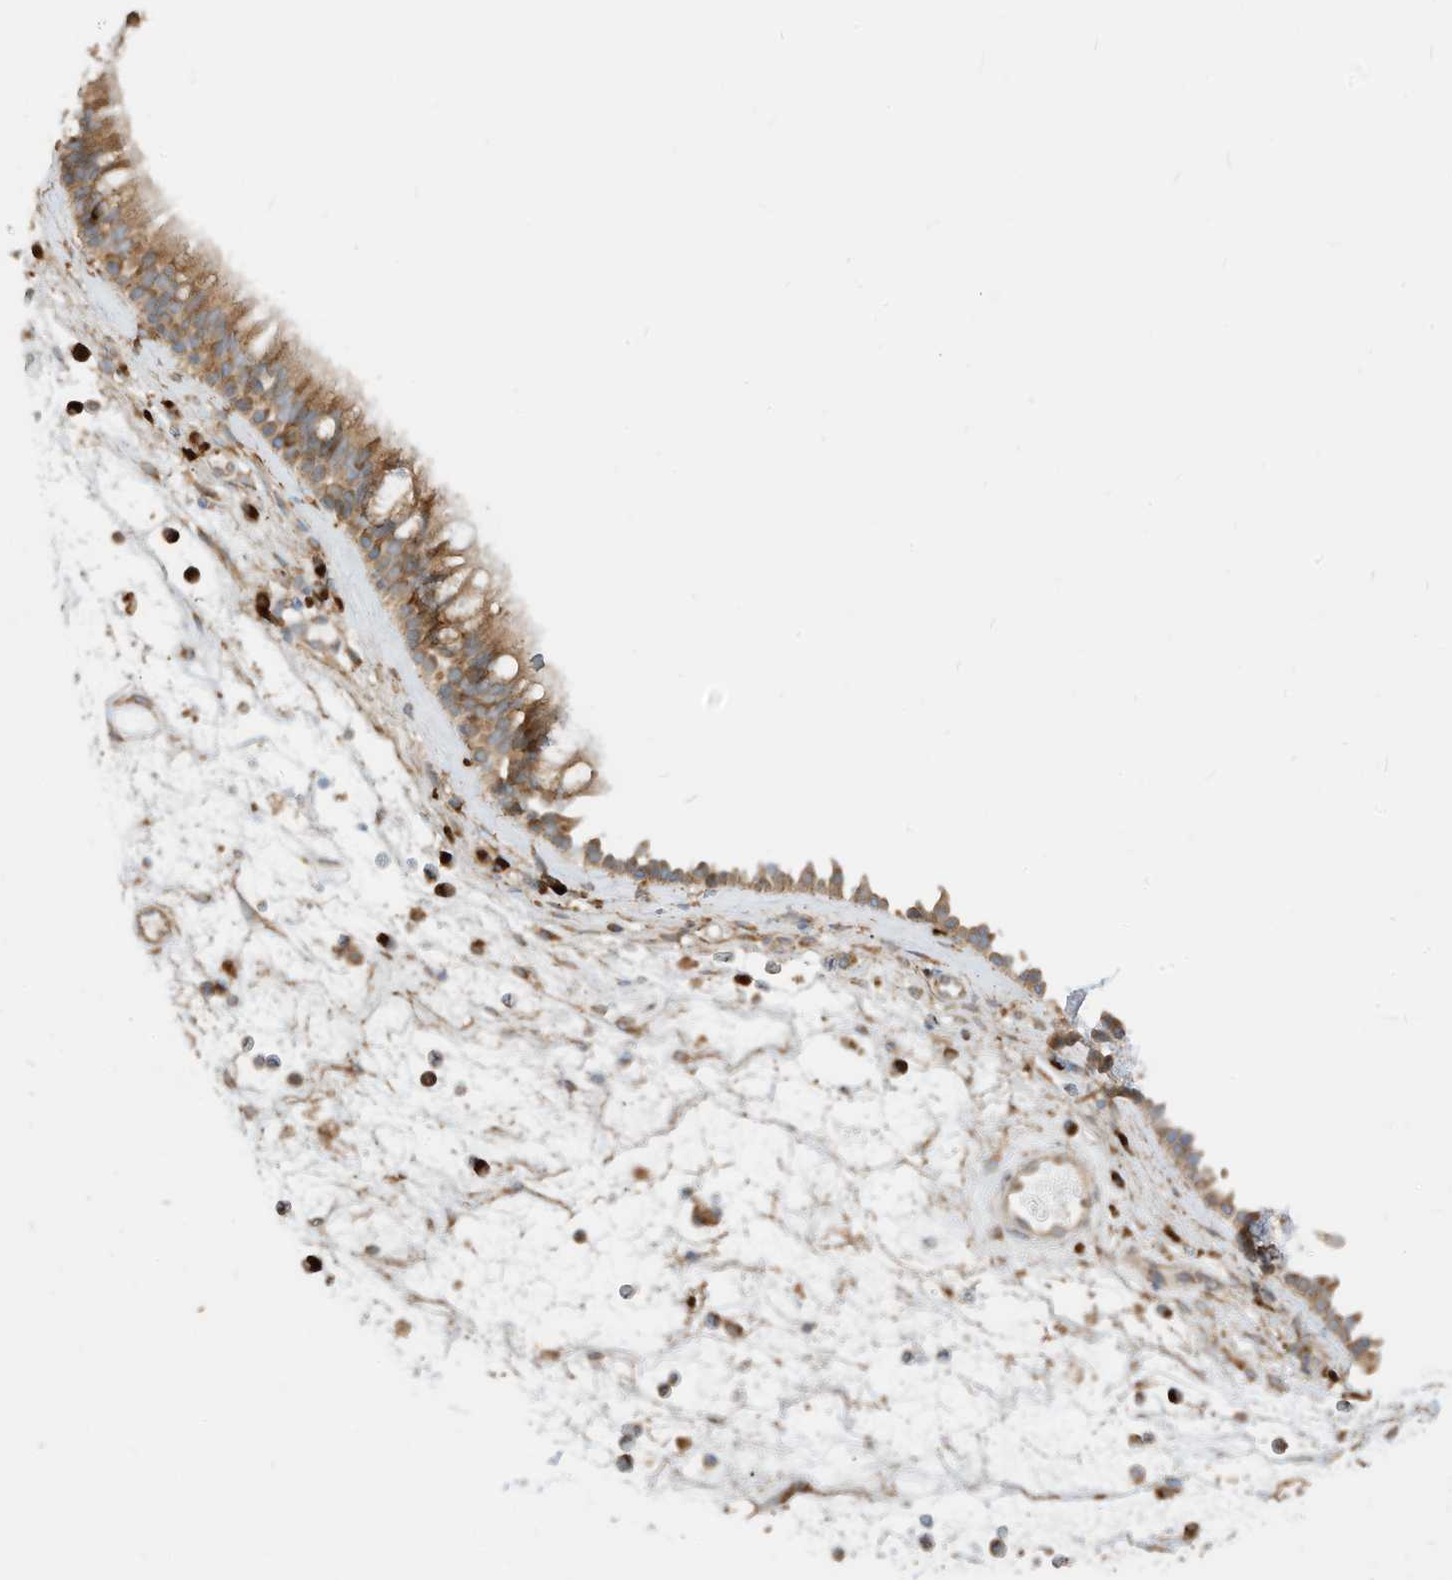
{"staining": {"intensity": "moderate", "quantity": ">75%", "location": "cytoplasmic/membranous"}, "tissue": "nasopharynx", "cell_type": "Respiratory epithelial cells", "image_type": "normal", "snomed": [{"axis": "morphology", "description": "Normal tissue, NOS"}, {"axis": "morphology", "description": "Inflammation, NOS"}, {"axis": "morphology", "description": "Malignant melanoma, Metastatic site"}, {"axis": "topography", "description": "Nasopharynx"}], "caption": "Immunohistochemistry (IHC) staining of normal nasopharynx, which displays medium levels of moderate cytoplasmic/membranous expression in approximately >75% of respiratory epithelial cells indicating moderate cytoplasmic/membranous protein expression. The staining was performed using DAB (3,3'-diaminobenzidine) (brown) for protein detection and nuclei were counterstained in hematoxylin (blue).", "gene": "TRNAU1AP", "patient": {"sex": "male", "age": 70}}